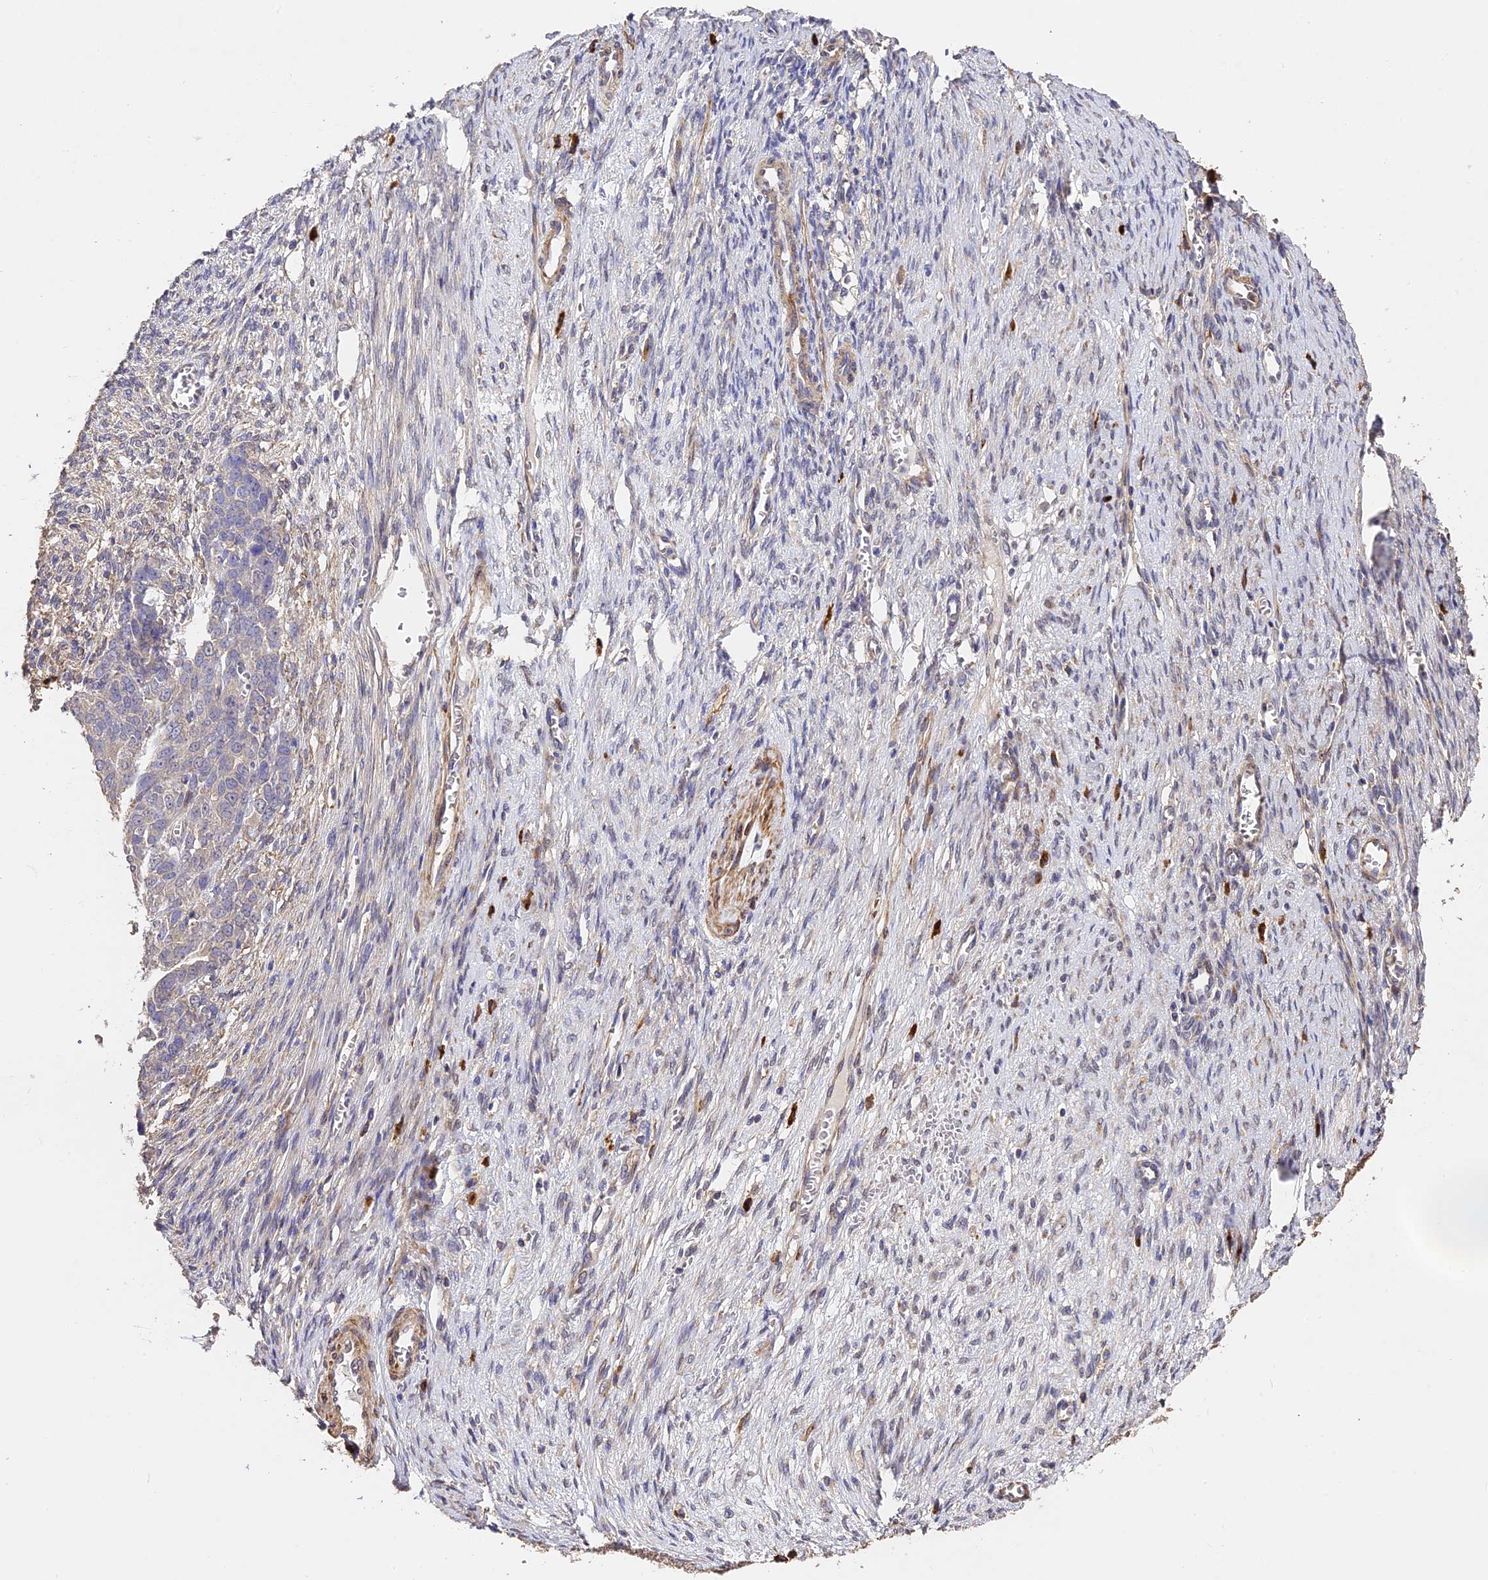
{"staining": {"intensity": "negative", "quantity": "none", "location": "none"}, "tissue": "ovarian cancer", "cell_type": "Tumor cells", "image_type": "cancer", "snomed": [{"axis": "morphology", "description": "Cystadenocarcinoma, serous, NOS"}, {"axis": "topography", "description": "Ovary"}], "caption": "Photomicrograph shows no protein staining in tumor cells of serous cystadenocarcinoma (ovarian) tissue.", "gene": "SLC11A1", "patient": {"sex": "female", "age": 44}}